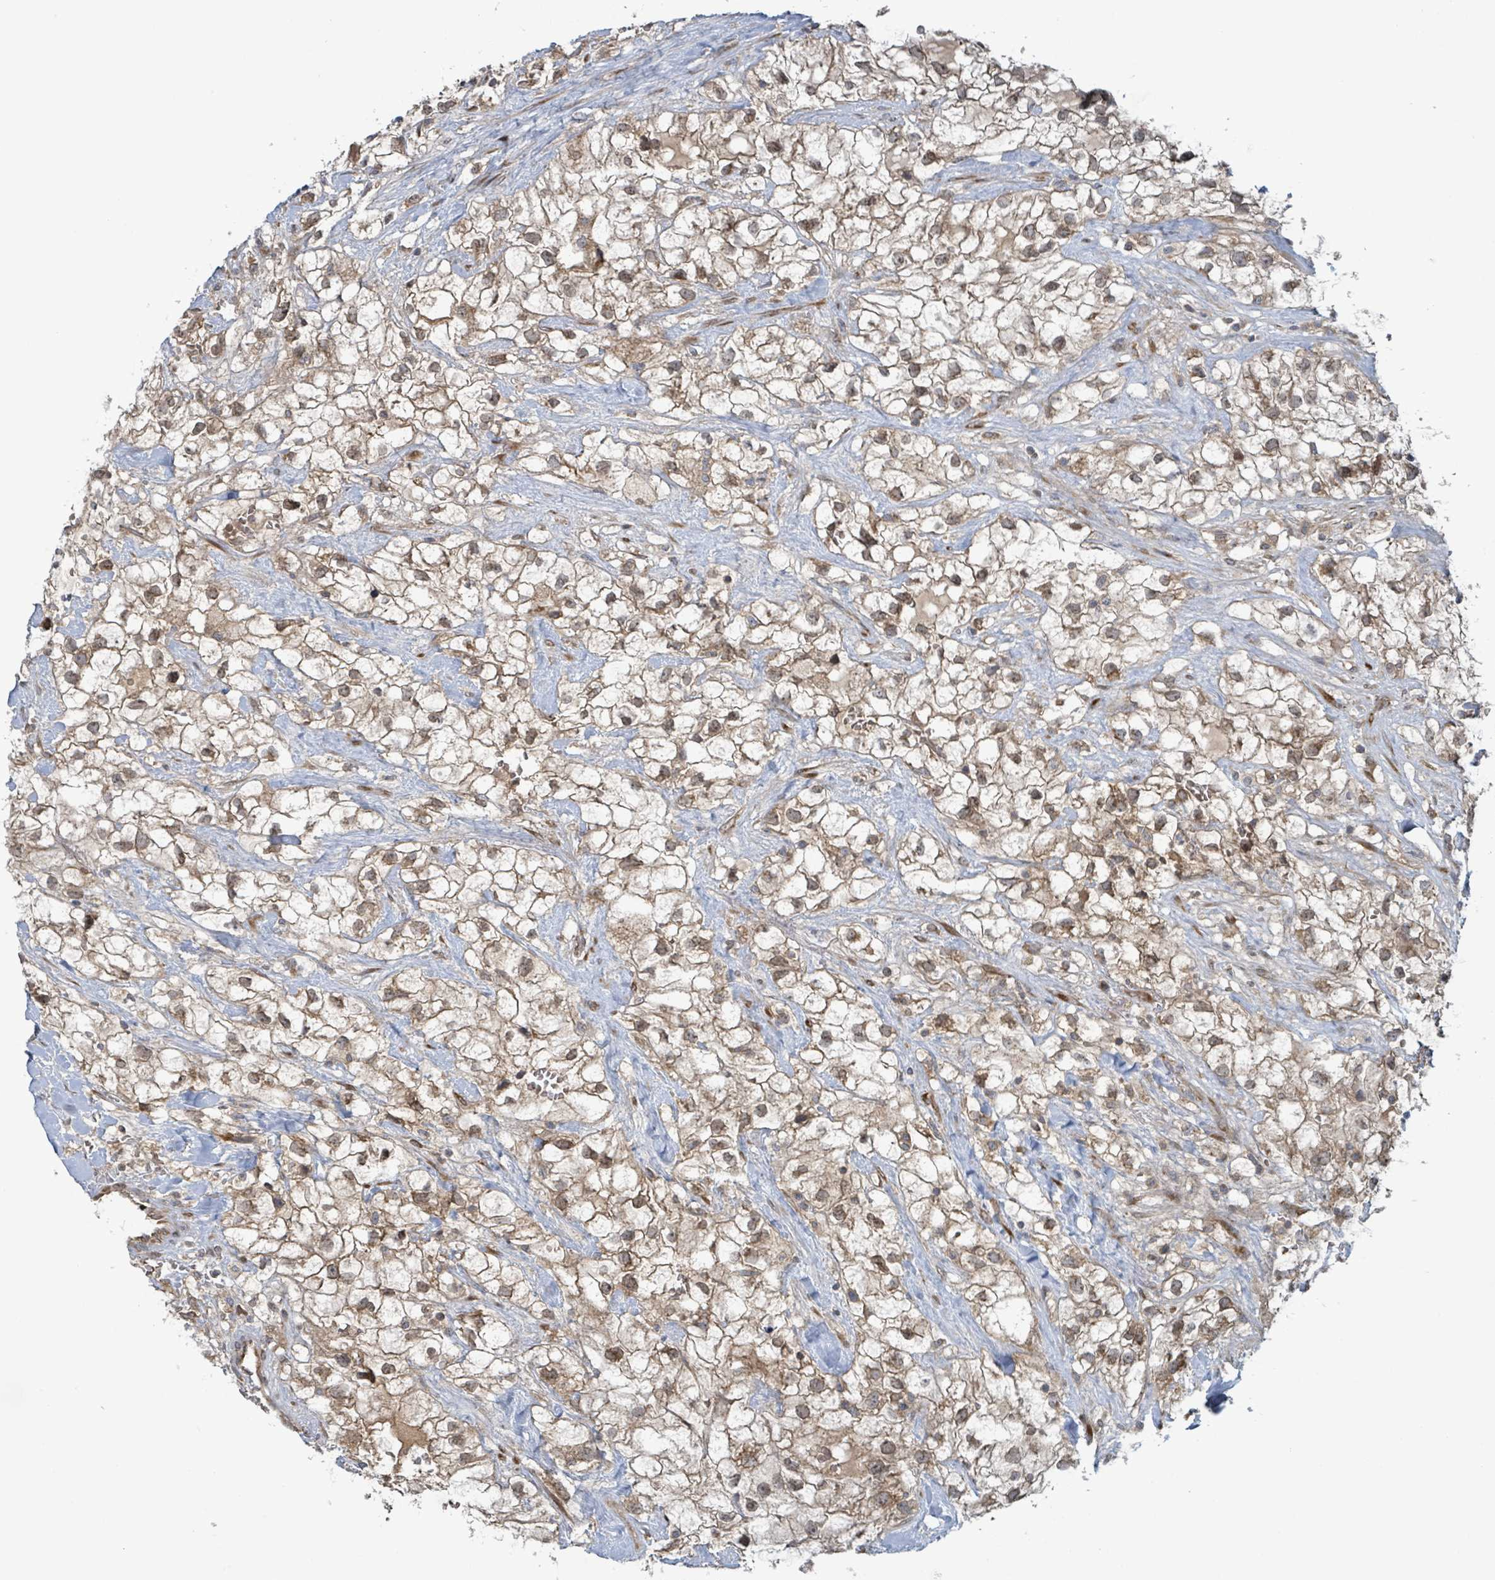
{"staining": {"intensity": "moderate", "quantity": "25%-75%", "location": "cytoplasmic/membranous"}, "tissue": "renal cancer", "cell_type": "Tumor cells", "image_type": "cancer", "snomed": [{"axis": "morphology", "description": "Adenocarcinoma, NOS"}, {"axis": "topography", "description": "Kidney"}], "caption": "IHC staining of renal cancer, which displays medium levels of moderate cytoplasmic/membranous positivity in approximately 25%-75% of tumor cells indicating moderate cytoplasmic/membranous protein staining. The staining was performed using DAB (brown) for protein detection and nuclei were counterstained in hematoxylin (blue).", "gene": "OR51E1", "patient": {"sex": "male", "age": 59}}